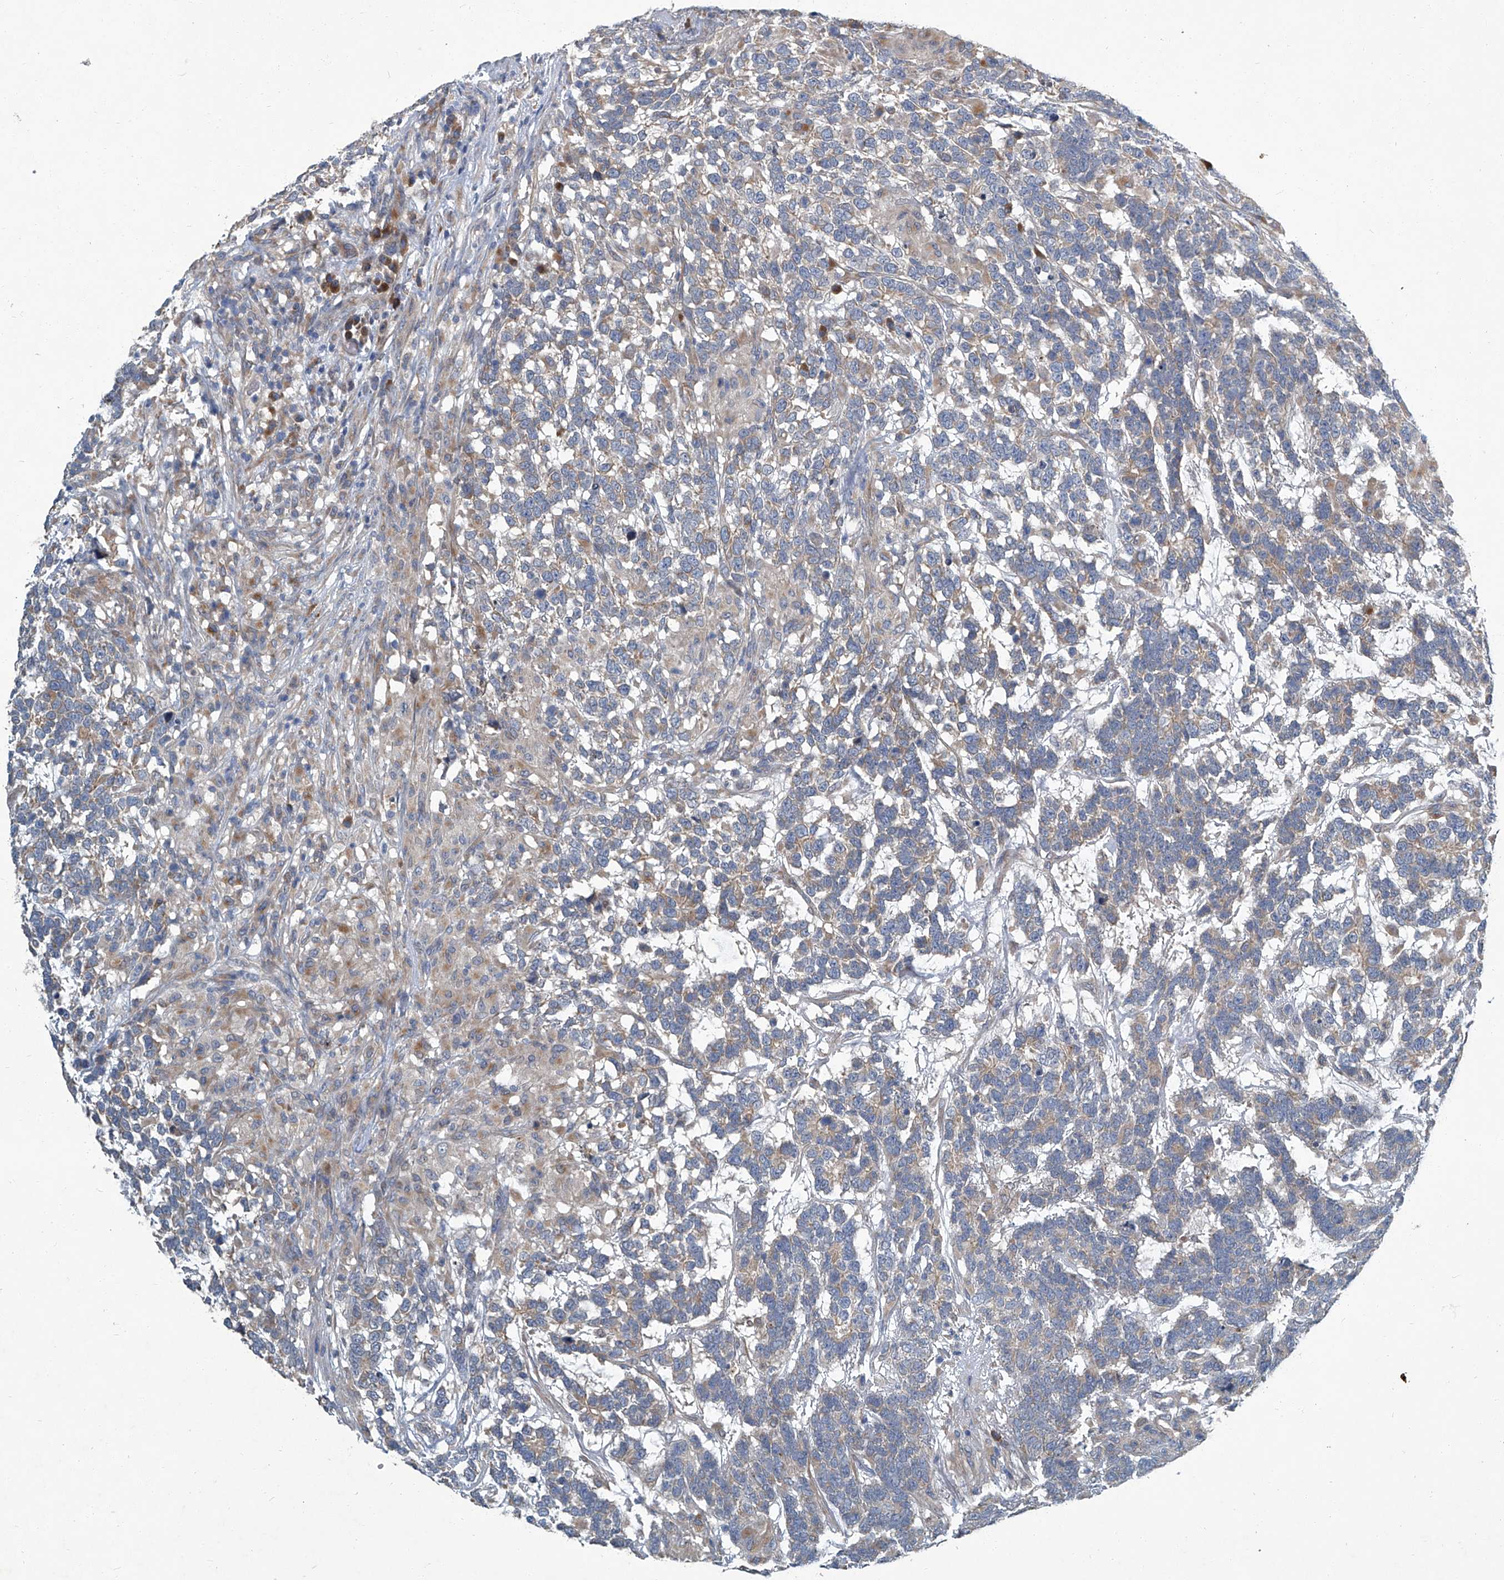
{"staining": {"intensity": "weak", "quantity": ">75%", "location": "cytoplasmic/membranous"}, "tissue": "testis cancer", "cell_type": "Tumor cells", "image_type": "cancer", "snomed": [{"axis": "morphology", "description": "Carcinoma, Embryonal, NOS"}, {"axis": "topography", "description": "Testis"}], "caption": "This is an image of IHC staining of testis cancer (embryonal carcinoma), which shows weak staining in the cytoplasmic/membranous of tumor cells.", "gene": "SLC26A11", "patient": {"sex": "male", "age": 26}}